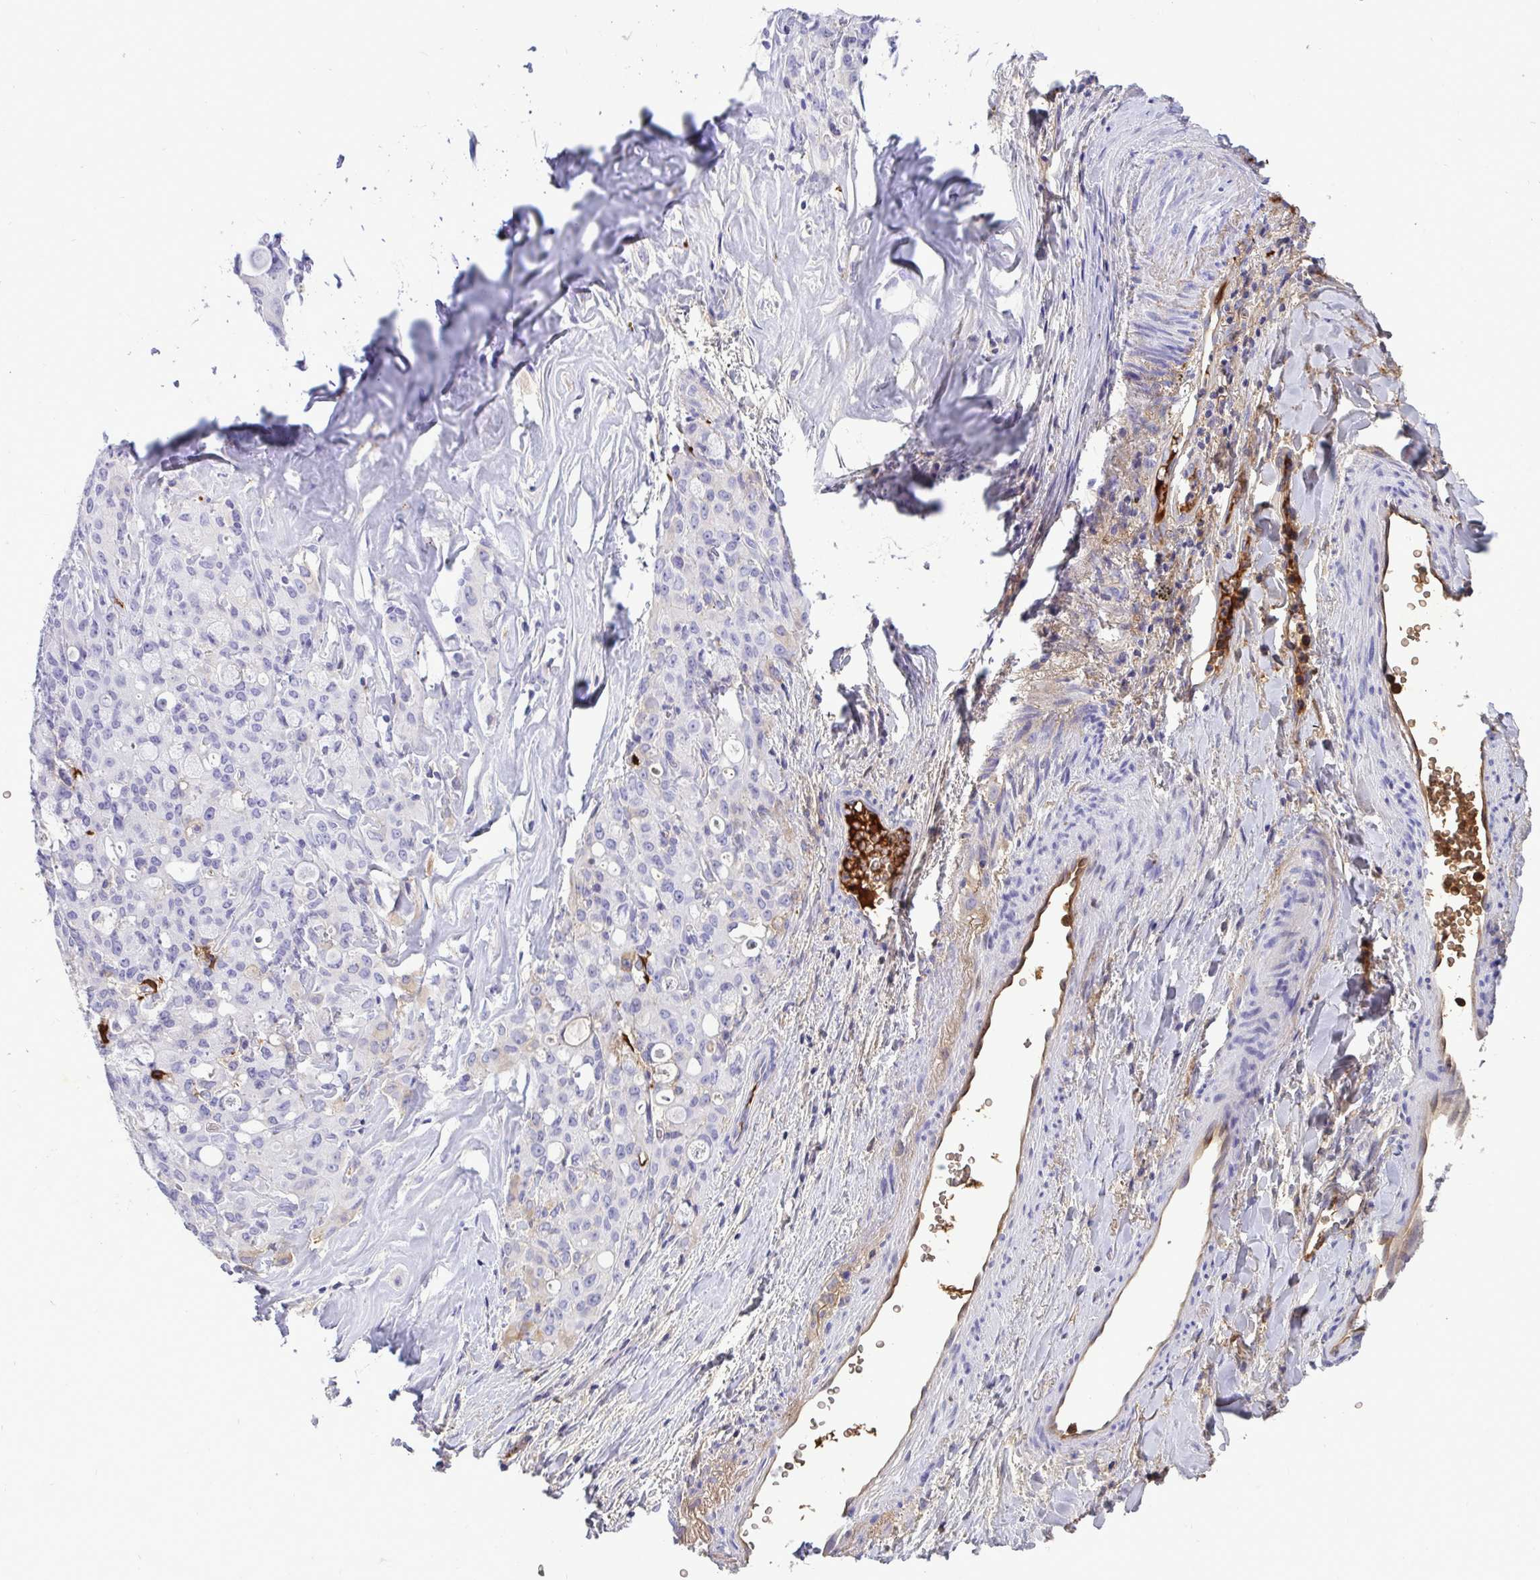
{"staining": {"intensity": "negative", "quantity": "none", "location": "none"}, "tissue": "lung cancer", "cell_type": "Tumor cells", "image_type": "cancer", "snomed": [{"axis": "morphology", "description": "Adenocarcinoma, NOS"}, {"axis": "topography", "description": "Lung"}], "caption": "Tumor cells are negative for protein expression in human adenocarcinoma (lung).", "gene": "F2", "patient": {"sex": "female", "age": 44}}